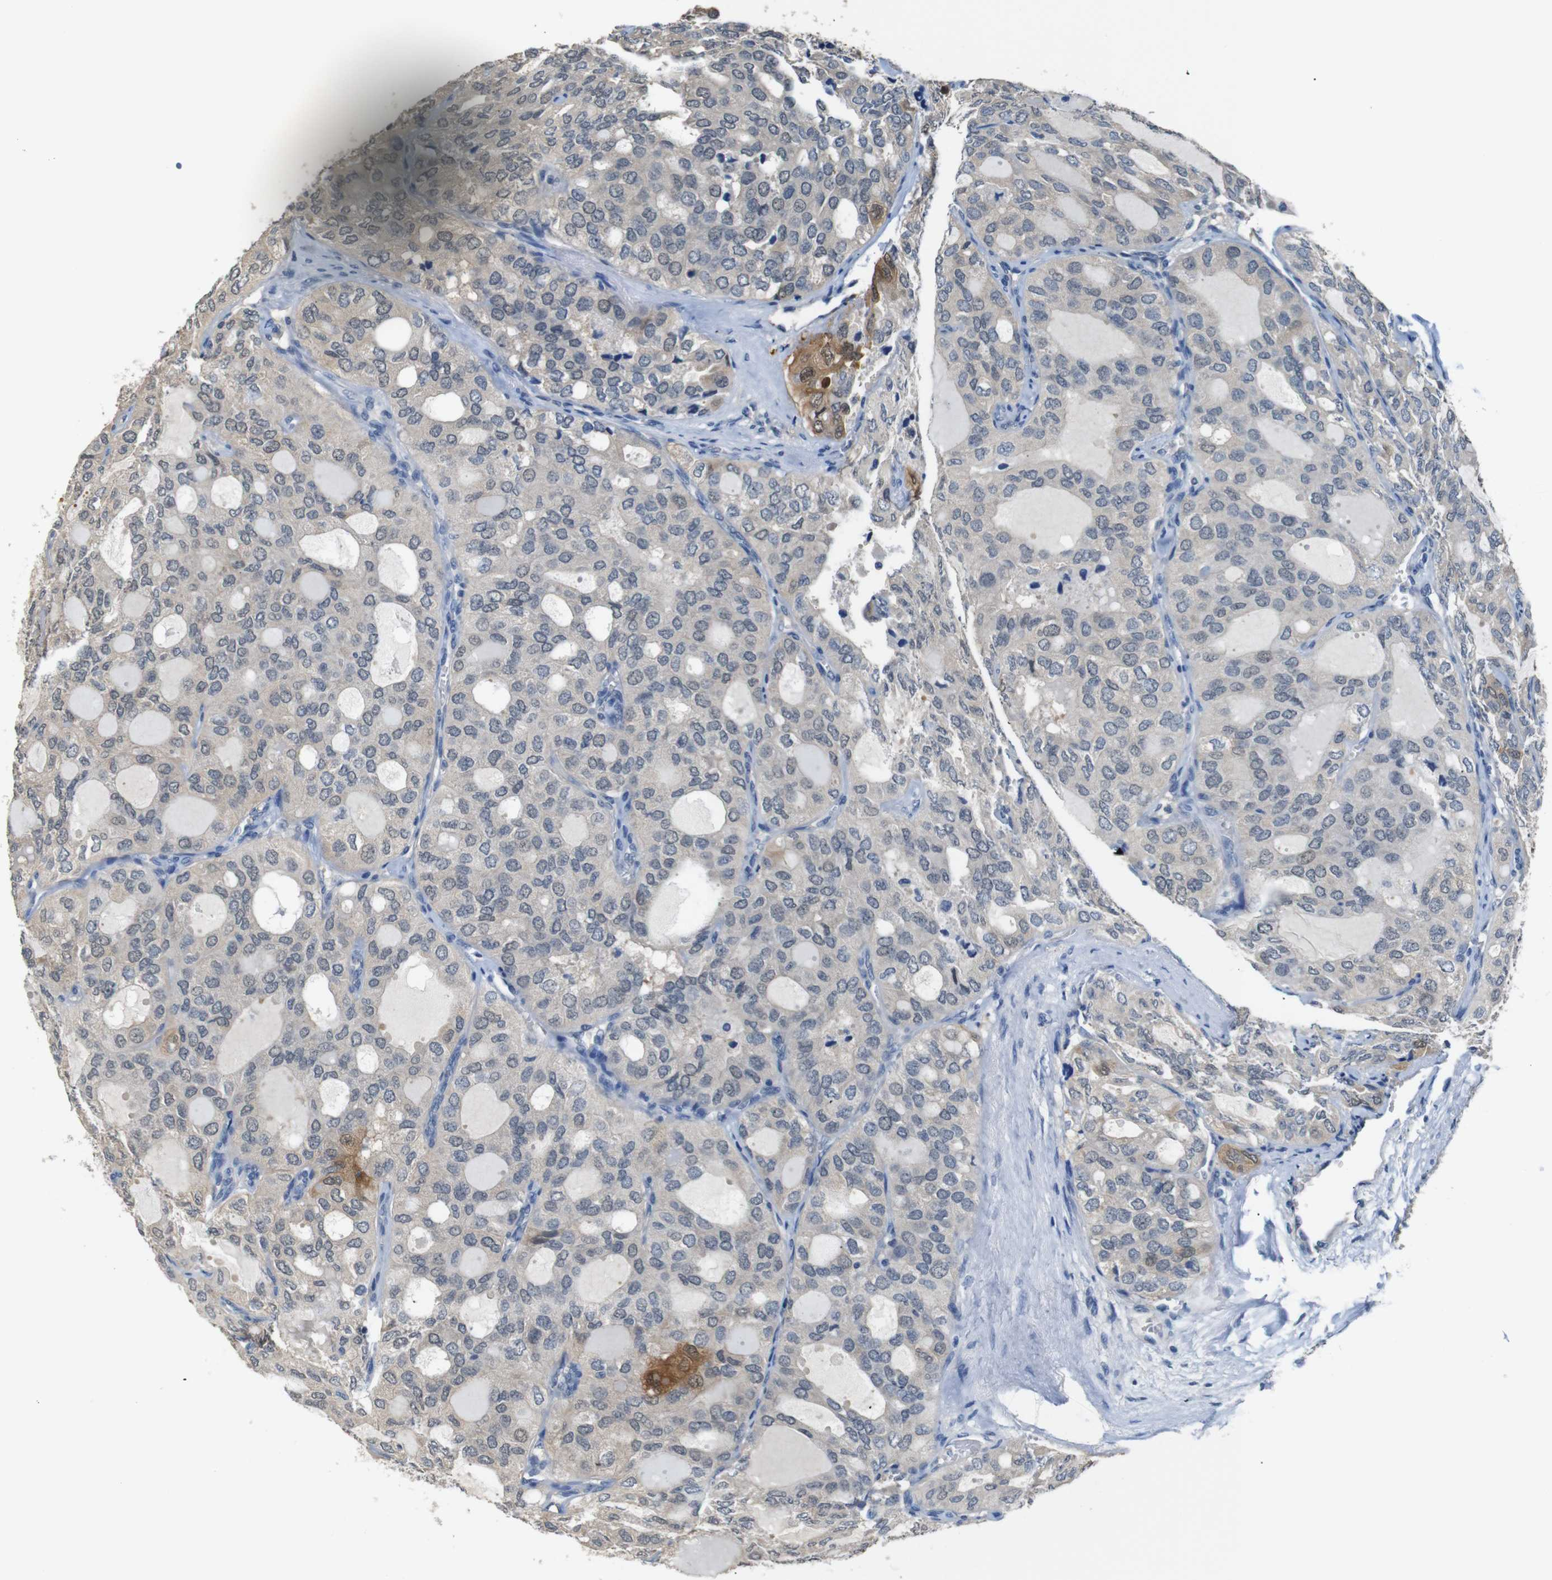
{"staining": {"intensity": "moderate", "quantity": "<25%", "location": "cytoplasmic/membranous,nuclear"}, "tissue": "thyroid cancer", "cell_type": "Tumor cells", "image_type": "cancer", "snomed": [{"axis": "morphology", "description": "Follicular adenoma carcinoma, NOS"}, {"axis": "topography", "description": "Thyroid gland"}], "caption": "Thyroid cancer stained with IHC reveals moderate cytoplasmic/membranous and nuclear staining in approximately <25% of tumor cells. (DAB (3,3'-diaminobenzidine) IHC, brown staining for protein, blue staining for nuclei).", "gene": "SFN", "patient": {"sex": "male", "age": 75}}